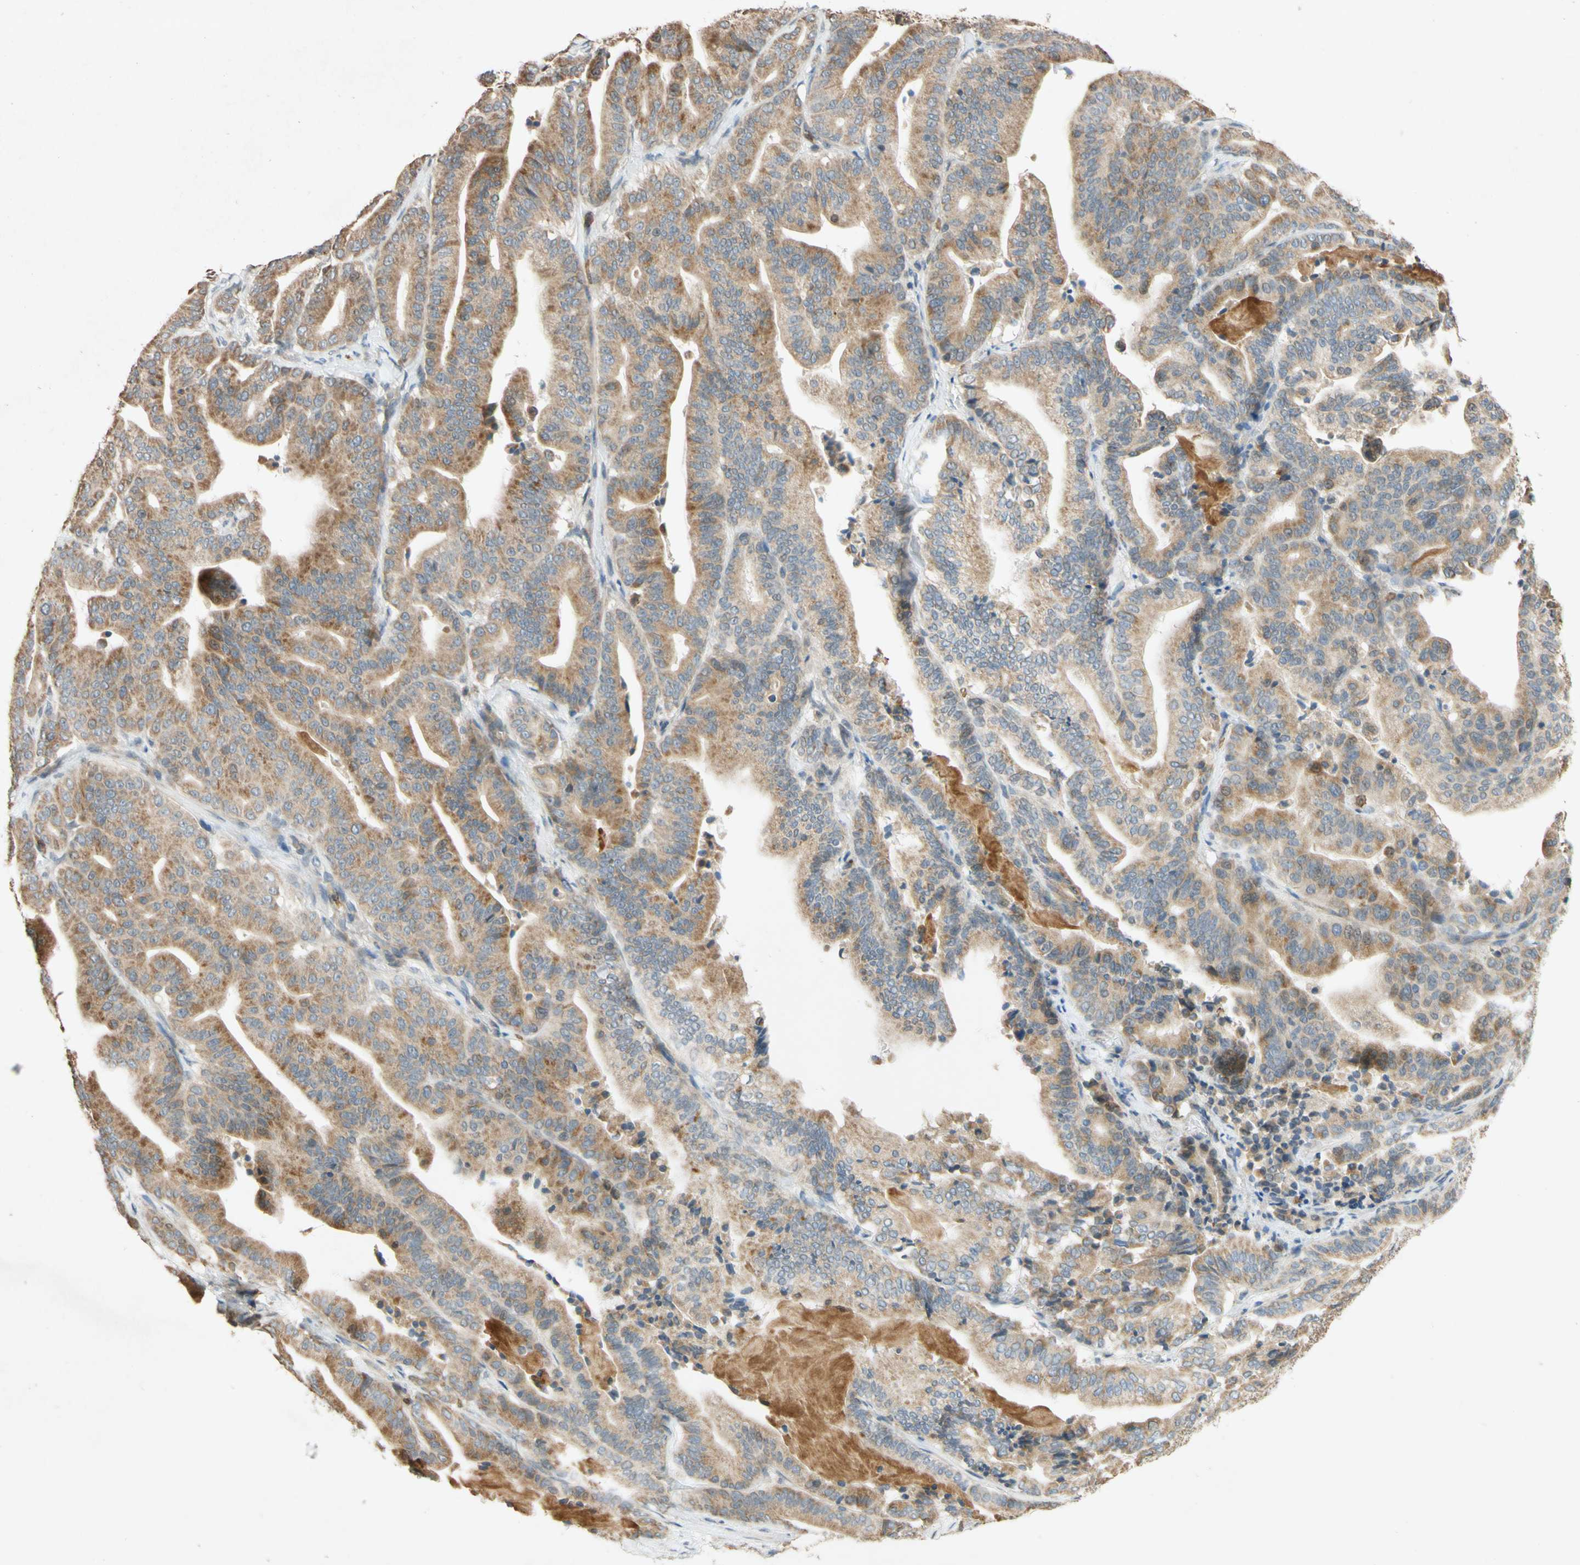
{"staining": {"intensity": "moderate", "quantity": ">75%", "location": "cytoplasmic/membranous"}, "tissue": "pancreatic cancer", "cell_type": "Tumor cells", "image_type": "cancer", "snomed": [{"axis": "morphology", "description": "Adenocarcinoma, NOS"}, {"axis": "topography", "description": "Pancreas"}], "caption": "Pancreatic cancer (adenocarcinoma) tissue demonstrates moderate cytoplasmic/membranous positivity in approximately >75% of tumor cells (DAB (3,3'-diaminobenzidine) IHC with brightfield microscopy, high magnification).", "gene": "GATA1", "patient": {"sex": "male", "age": 63}}